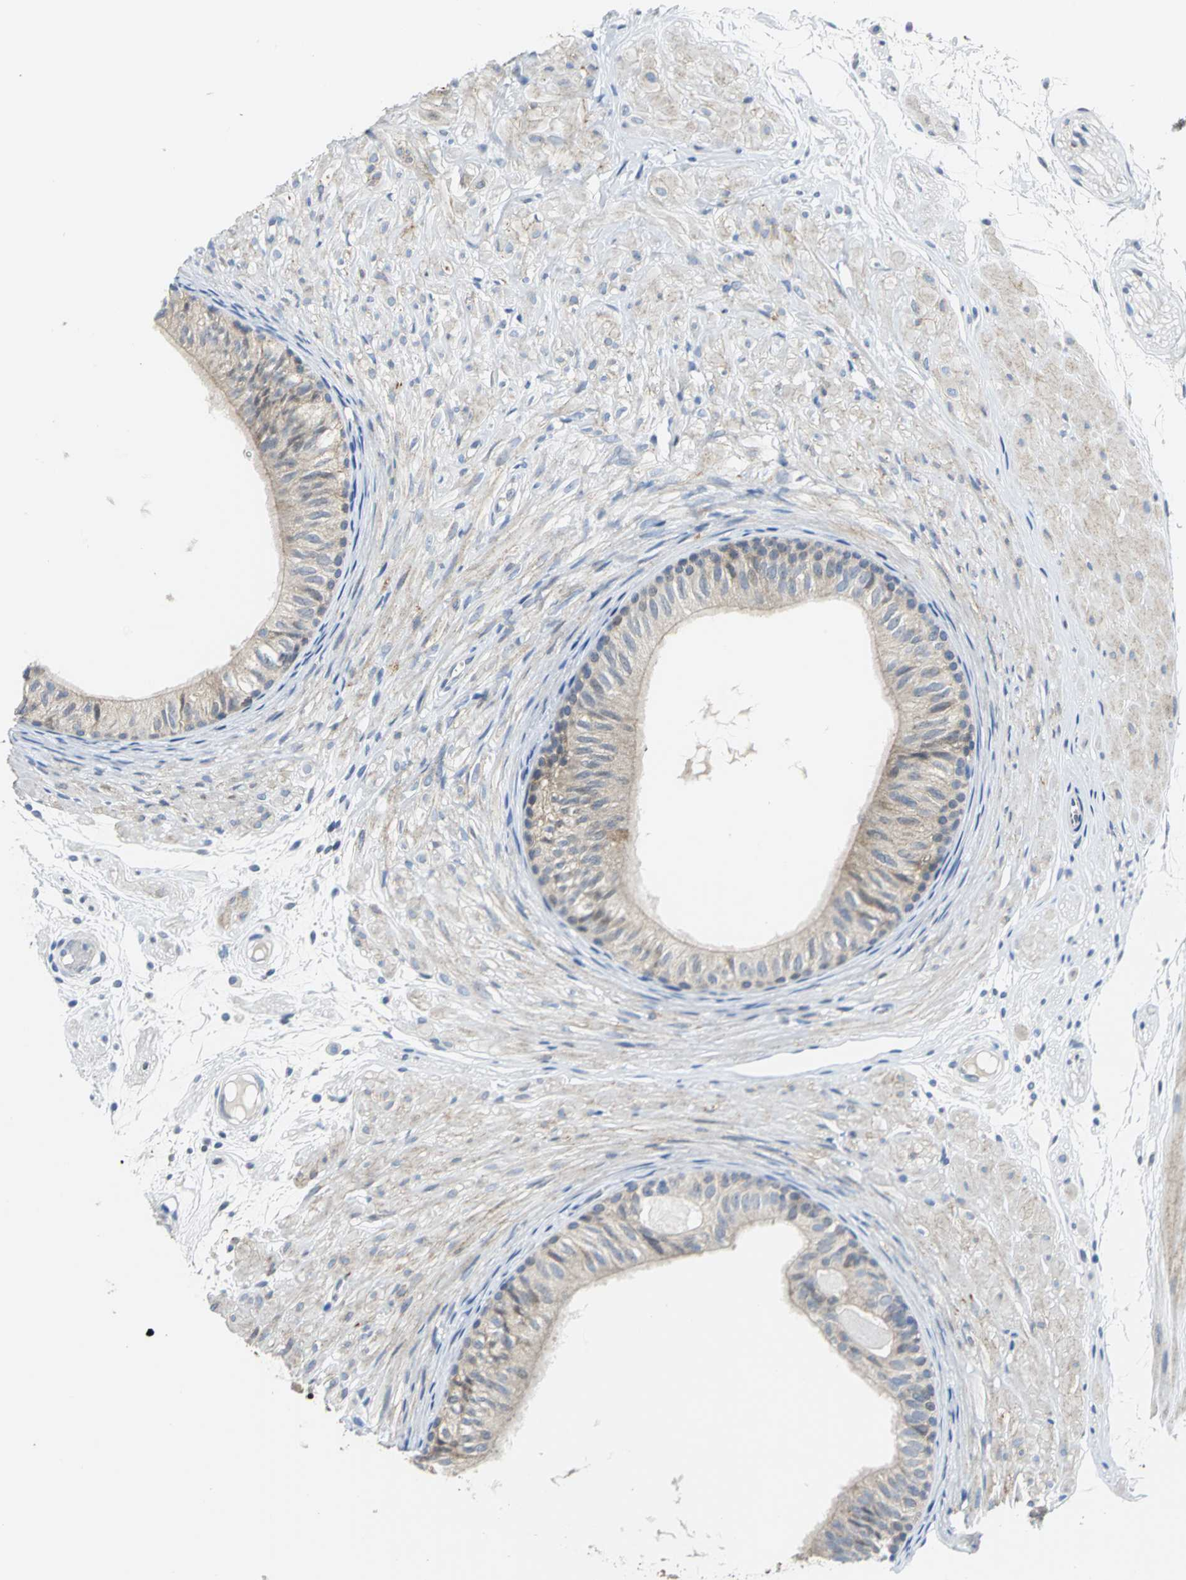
{"staining": {"intensity": "weak", "quantity": "<25%", "location": "cytoplasmic/membranous"}, "tissue": "epididymis", "cell_type": "Glandular cells", "image_type": "normal", "snomed": [{"axis": "morphology", "description": "Normal tissue, NOS"}, {"axis": "morphology", "description": "Atrophy, NOS"}, {"axis": "topography", "description": "Testis"}, {"axis": "topography", "description": "Epididymis"}], "caption": "IHC histopathology image of unremarkable epididymis: human epididymis stained with DAB shows no significant protein staining in glandular cells.", "gene": "PGM3", "patient": {"sex": "male", "age": 18}}